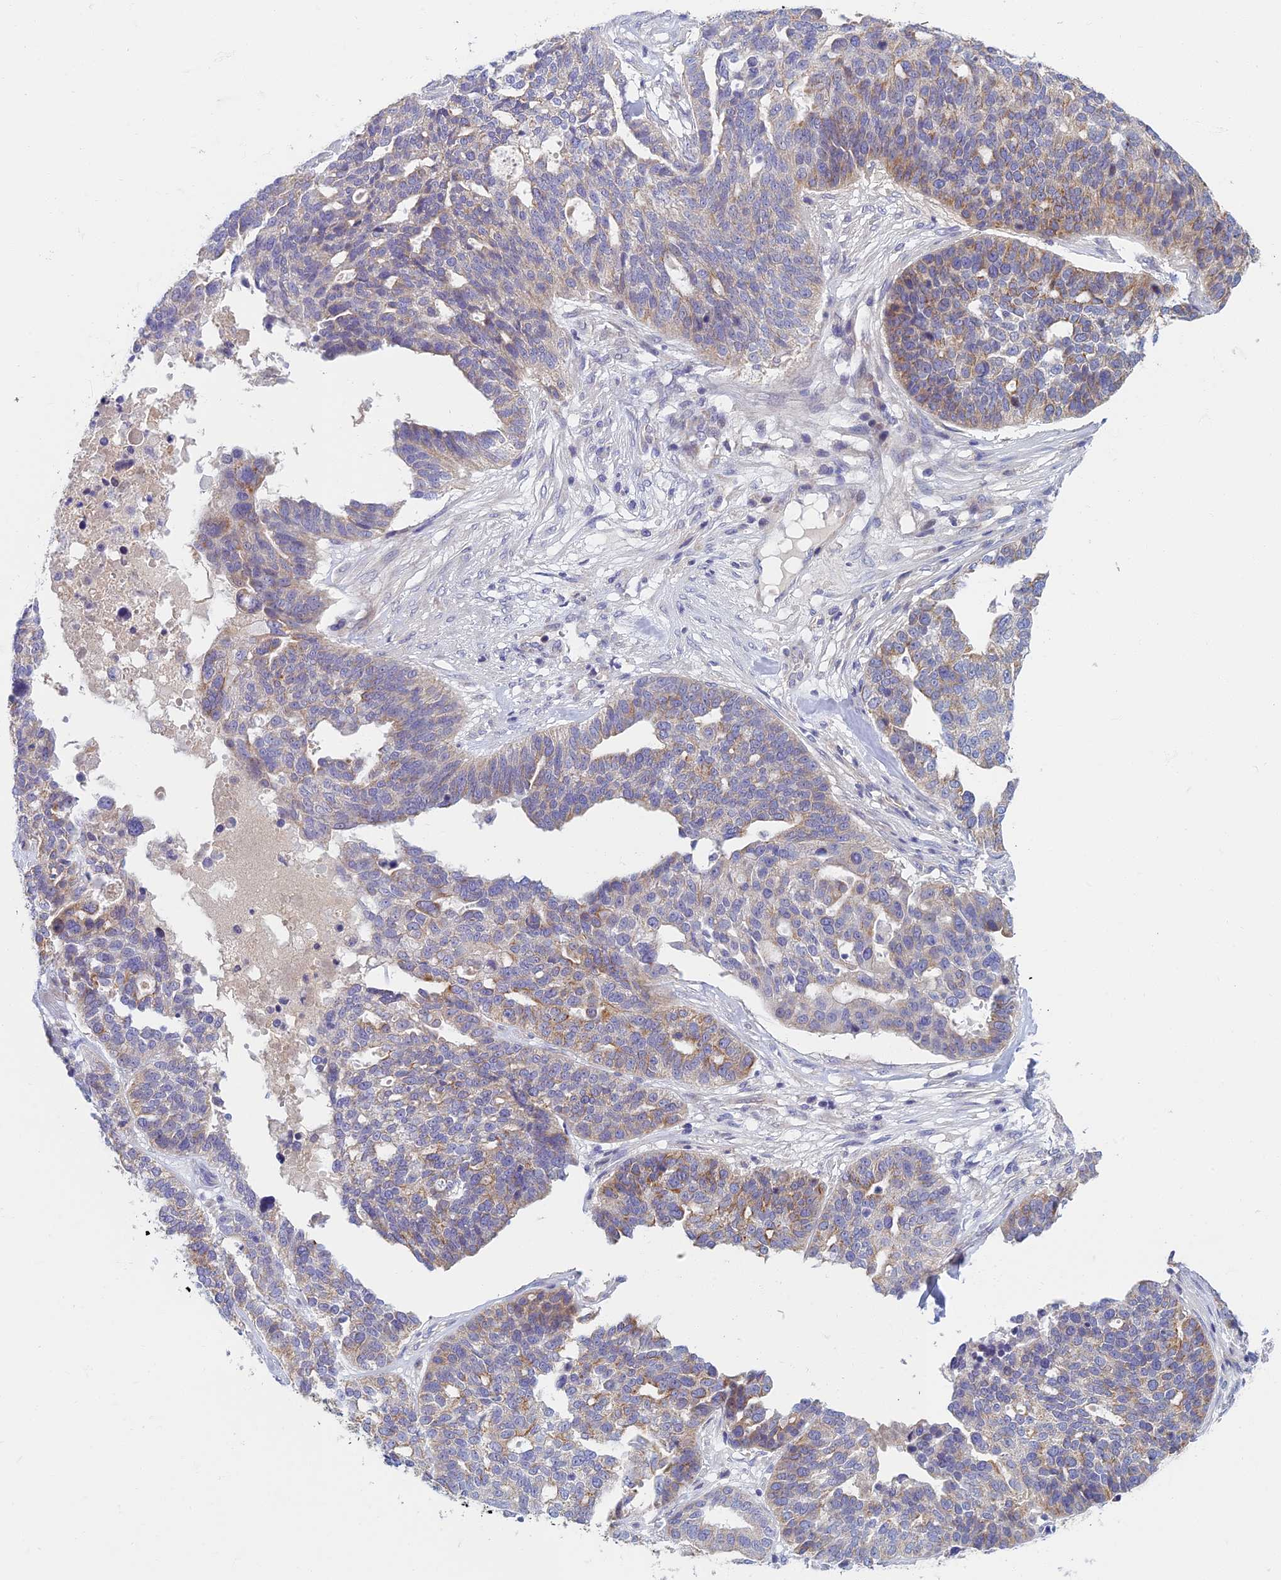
{"staining": {"intensity": "weak", "quantity": "25%-75%", "location": "cytoplasmic/membranous"}, "tissue": "ovarian cancer", "cell_type": "Tumor cells", "image_type": "cancer", "snomed": [{"axis": "morphology", "description": "Cystadenocarcinoma, serous, NOS"}, {"axis": "topography", "description": "Ovary"}], "caption": "A brown stain highlights weak cytoplasmic/membranous staining of a protein in ovarian serous cystadenocarcinoma tumor cells.", "gene": "SOGA1", "patient": {"sex": "female", "age": 59}}